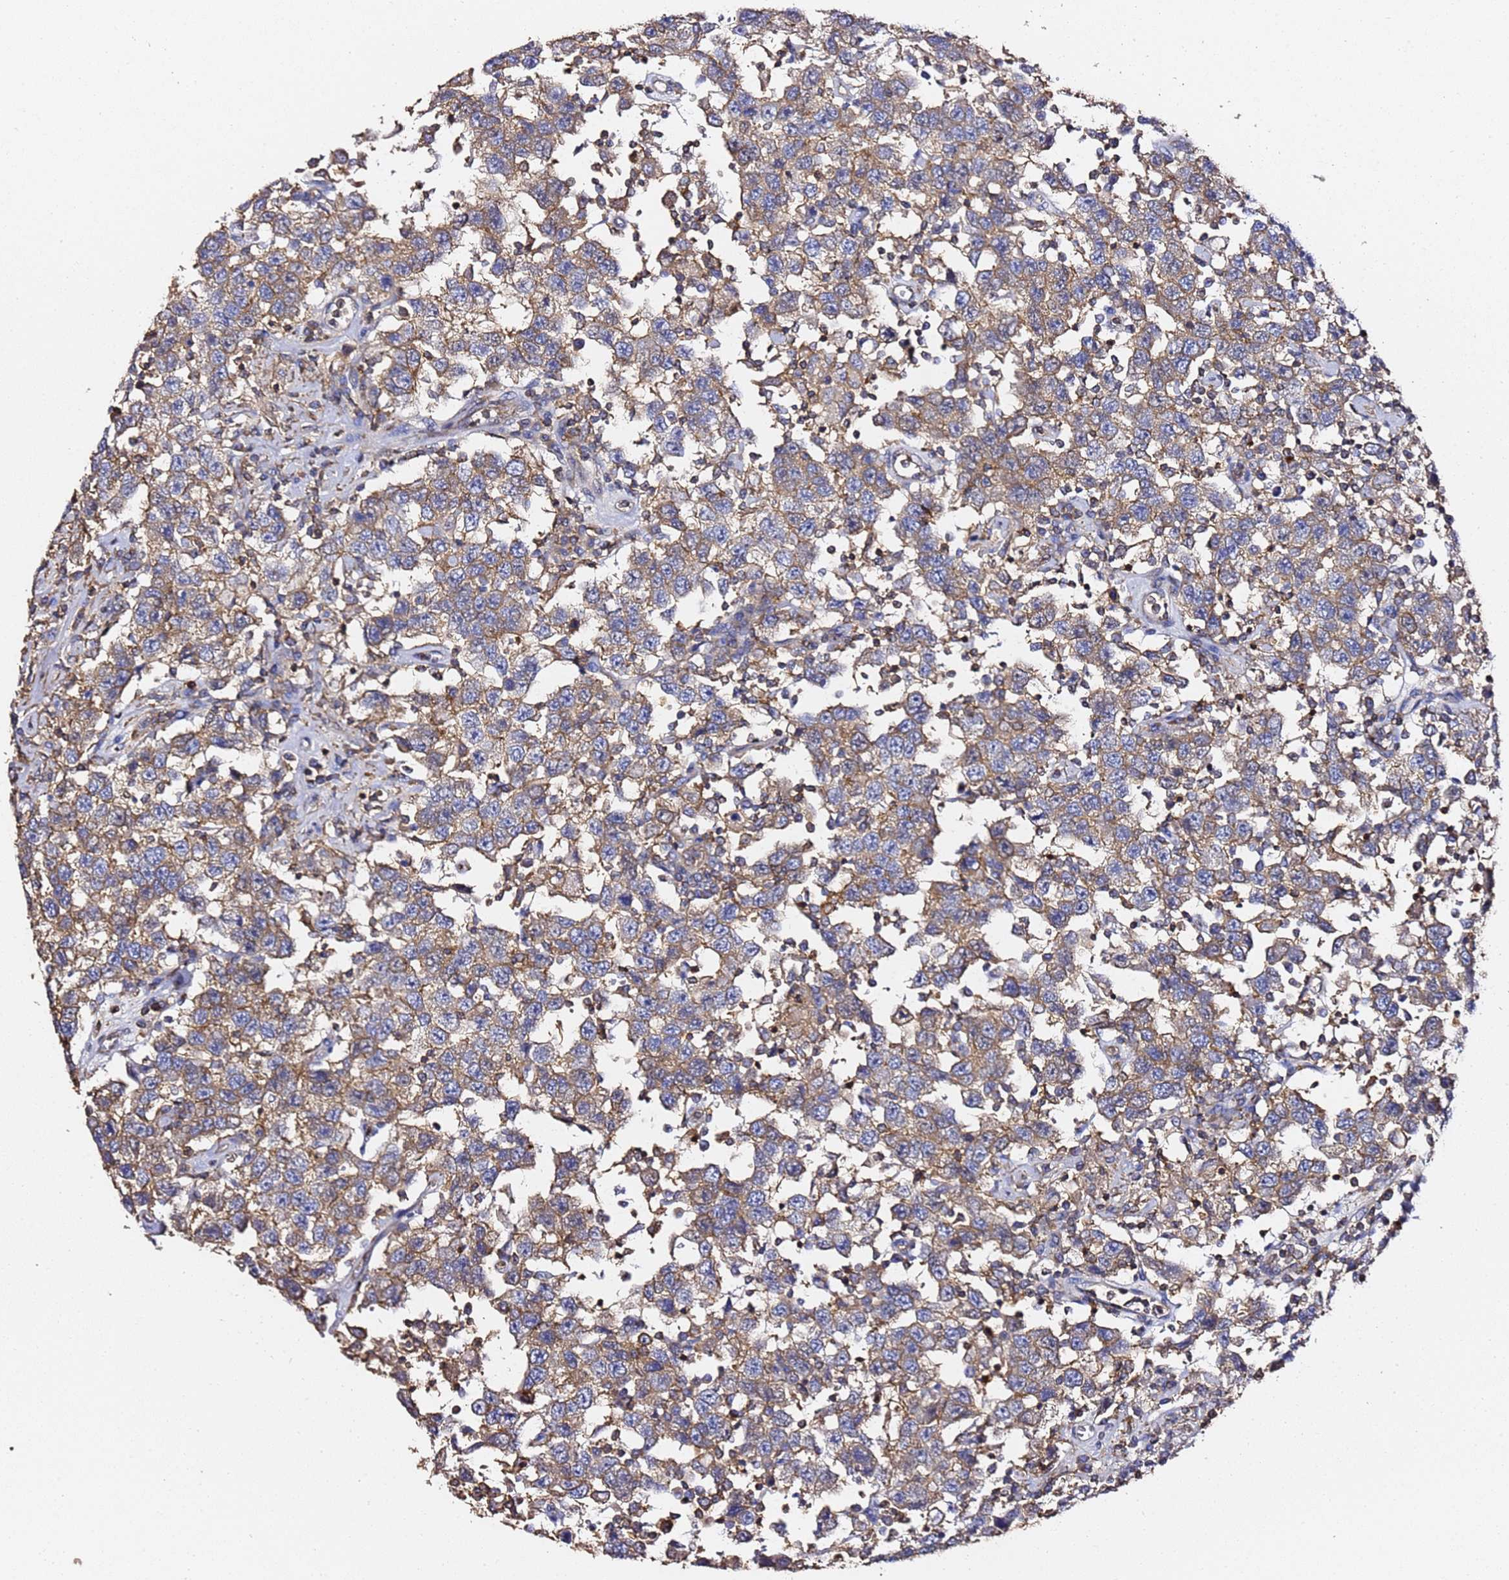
{"staining": {"intensity": "moderate", "quantity": ">75%", "location": "cytoplasmic/membranous"}, "tissue": "testis cancer", "cell_type": "Tumor cells", "image_type": "cancer", "snomed": [{"axis": "morphology", "description": "Seminoma, NOS"}, {"axis": "topography", "description": "Testis"}], "caption": "Human testis cancer (seminoma) stained with a protein marker reveals moderate staining in tumor cells.", "gene": "ZFP36L2", "patient": {"sex": "male", "age": 41}}